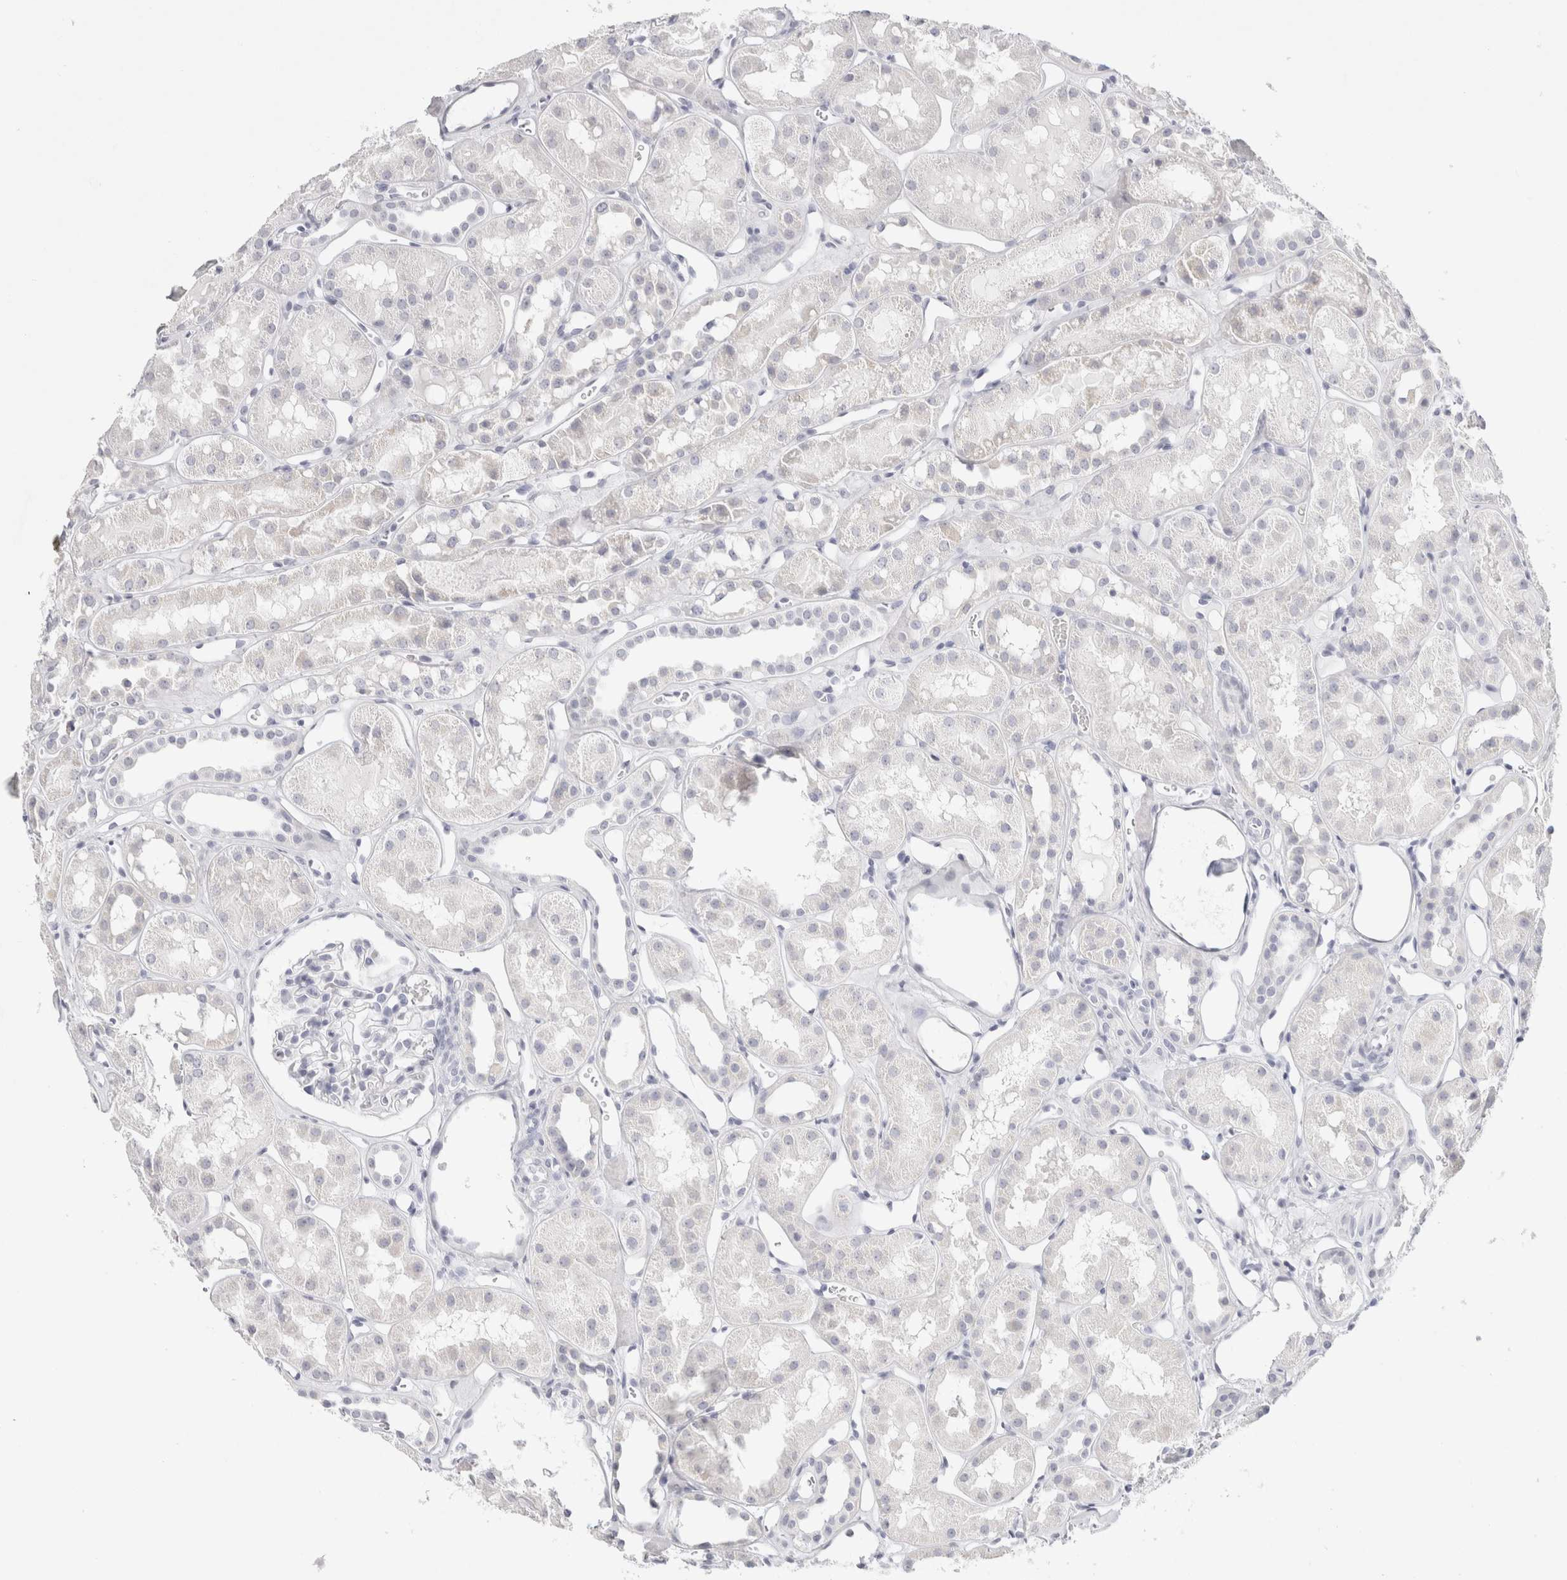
{"staining": {"intensity": "negative", "quantity": "none", "location": "none"}, "tissue": "kidney", "cell_type": "Cells in glomeruli", "image_type": "normal", "snomed": [{"axis": "morphology", "description": "Normal tissue, NOS"}, {"axis": "topography", "description": "Kidney"}], "caption": "High power microscopy histopathology image of an immunohistochemistry micrograph of normal kidney, revealing no significant positivity in cells in glomeruli.", "gene": "GARIN1A", "patient": {"sex": "male", "age": 16}}